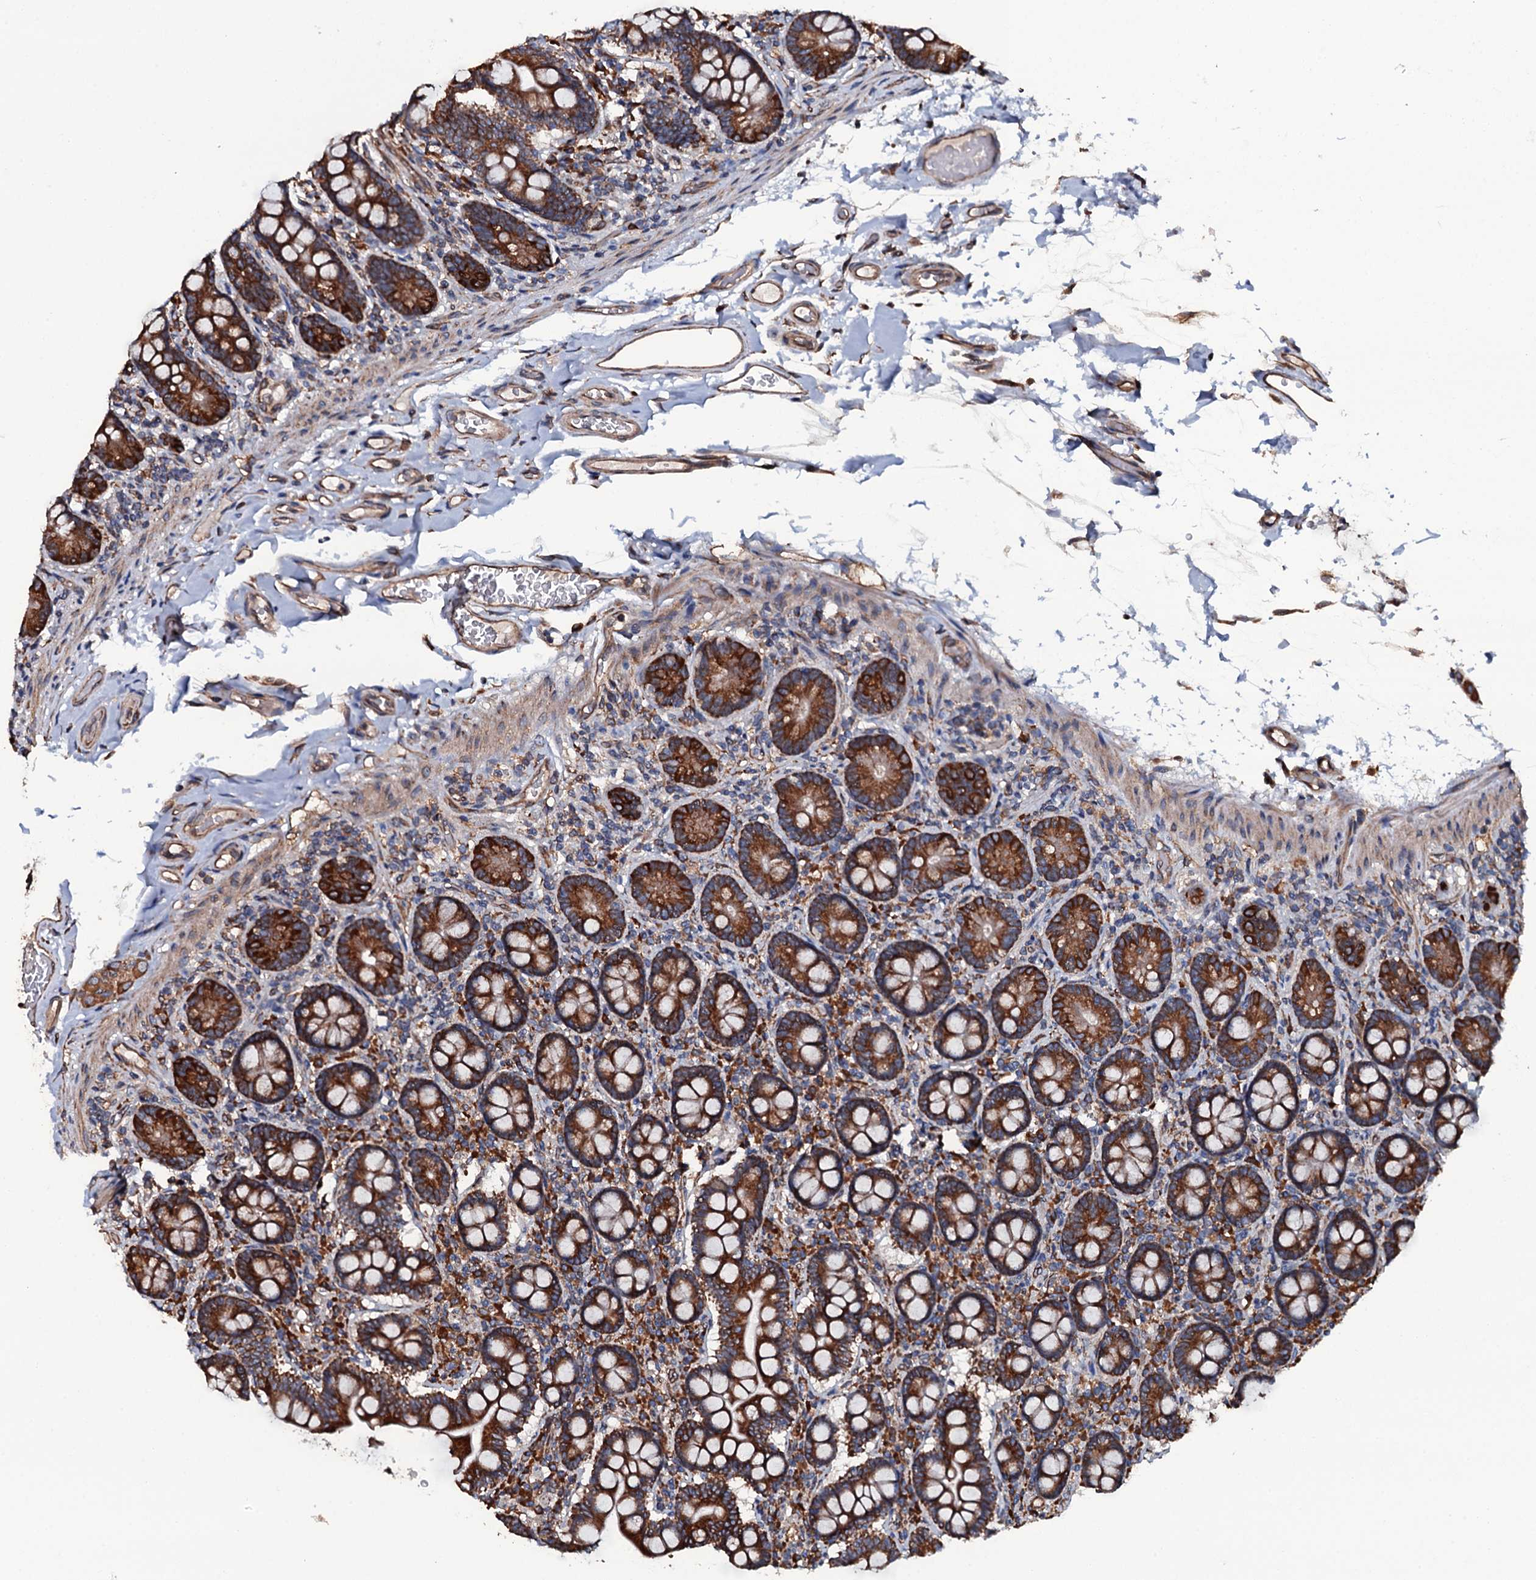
{"staining": {"intensity": "strong", "quantity": ">75%", "location": "cytoplasmic/membranous"}, "tissue": "small intestine", "cell_type": "Glandular cells", "image_type": "normal", "snomed": [{"axis": "morphology", "description": "Normal tissue, NOS"}, {"axis": "topography", "description": "Small intestine"}], "caption": "This photomicrograph demonstrates benign small intestine stained with IHC to label a protein in brown. The cytoplasmic/membranous of glandular cells show strong positivity for the protein. Nuclei are counter-stained blue.", "gene": "RAB12", "patient": {"sex": "female", "age": 64}}